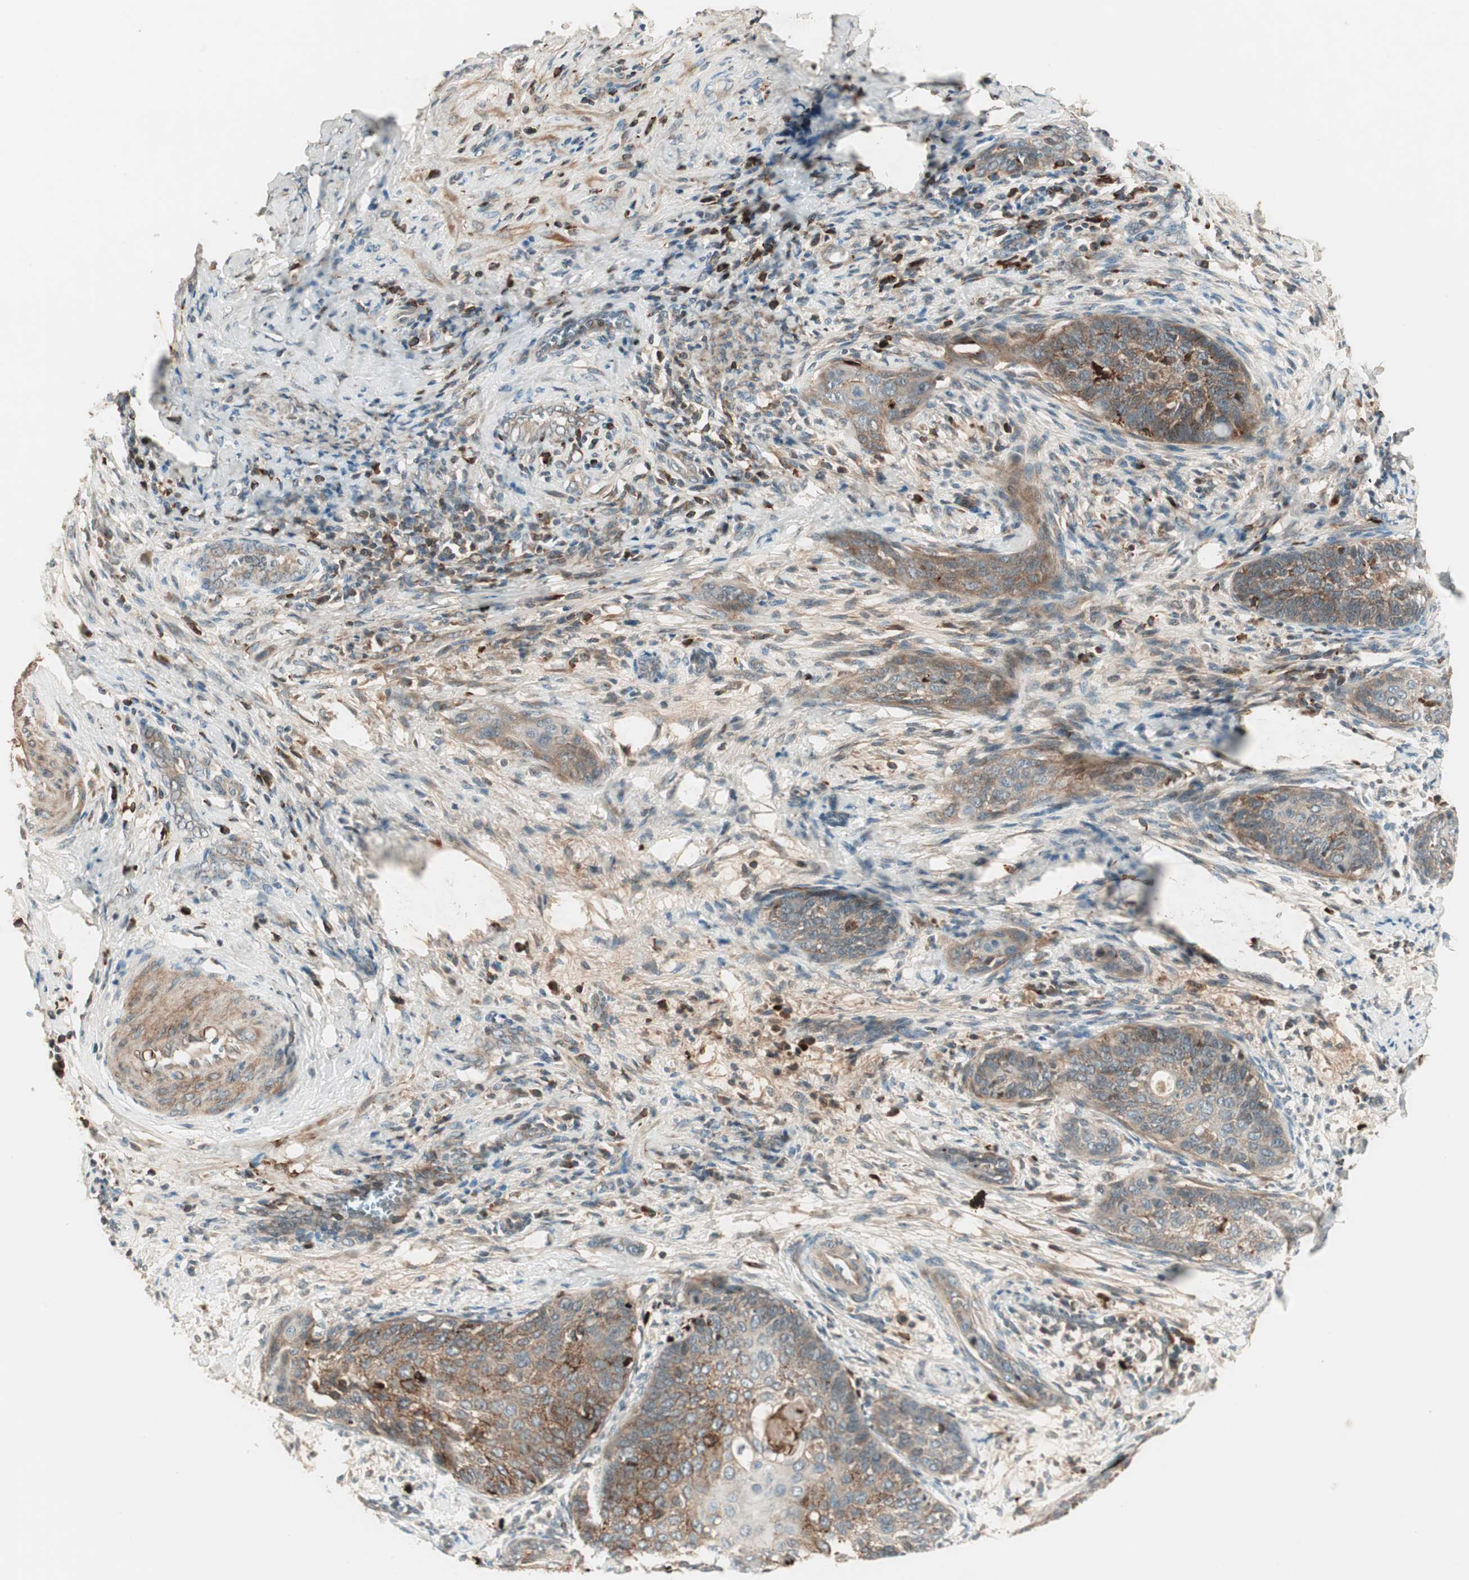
{"staining": {"intensity": "weak", "quantity": ">75%", "location": "cytoplasmic/membranous"}, "tissue": "cervical cancer", "cell_type": "Tumor cells", "image_type": "cancer", "snomed": [{"axis": "morphology", "description": "Squamous cell carcinoma, NOS"}, {"axis": "topography", "description": "Cervix"}], "caption": "Cervical squamous cell carcinoma stained with a protein marker exhibits weak staining in tumor cells.", "gene": "SFRP1", "patient": {"sex": "female", "age": 33}}